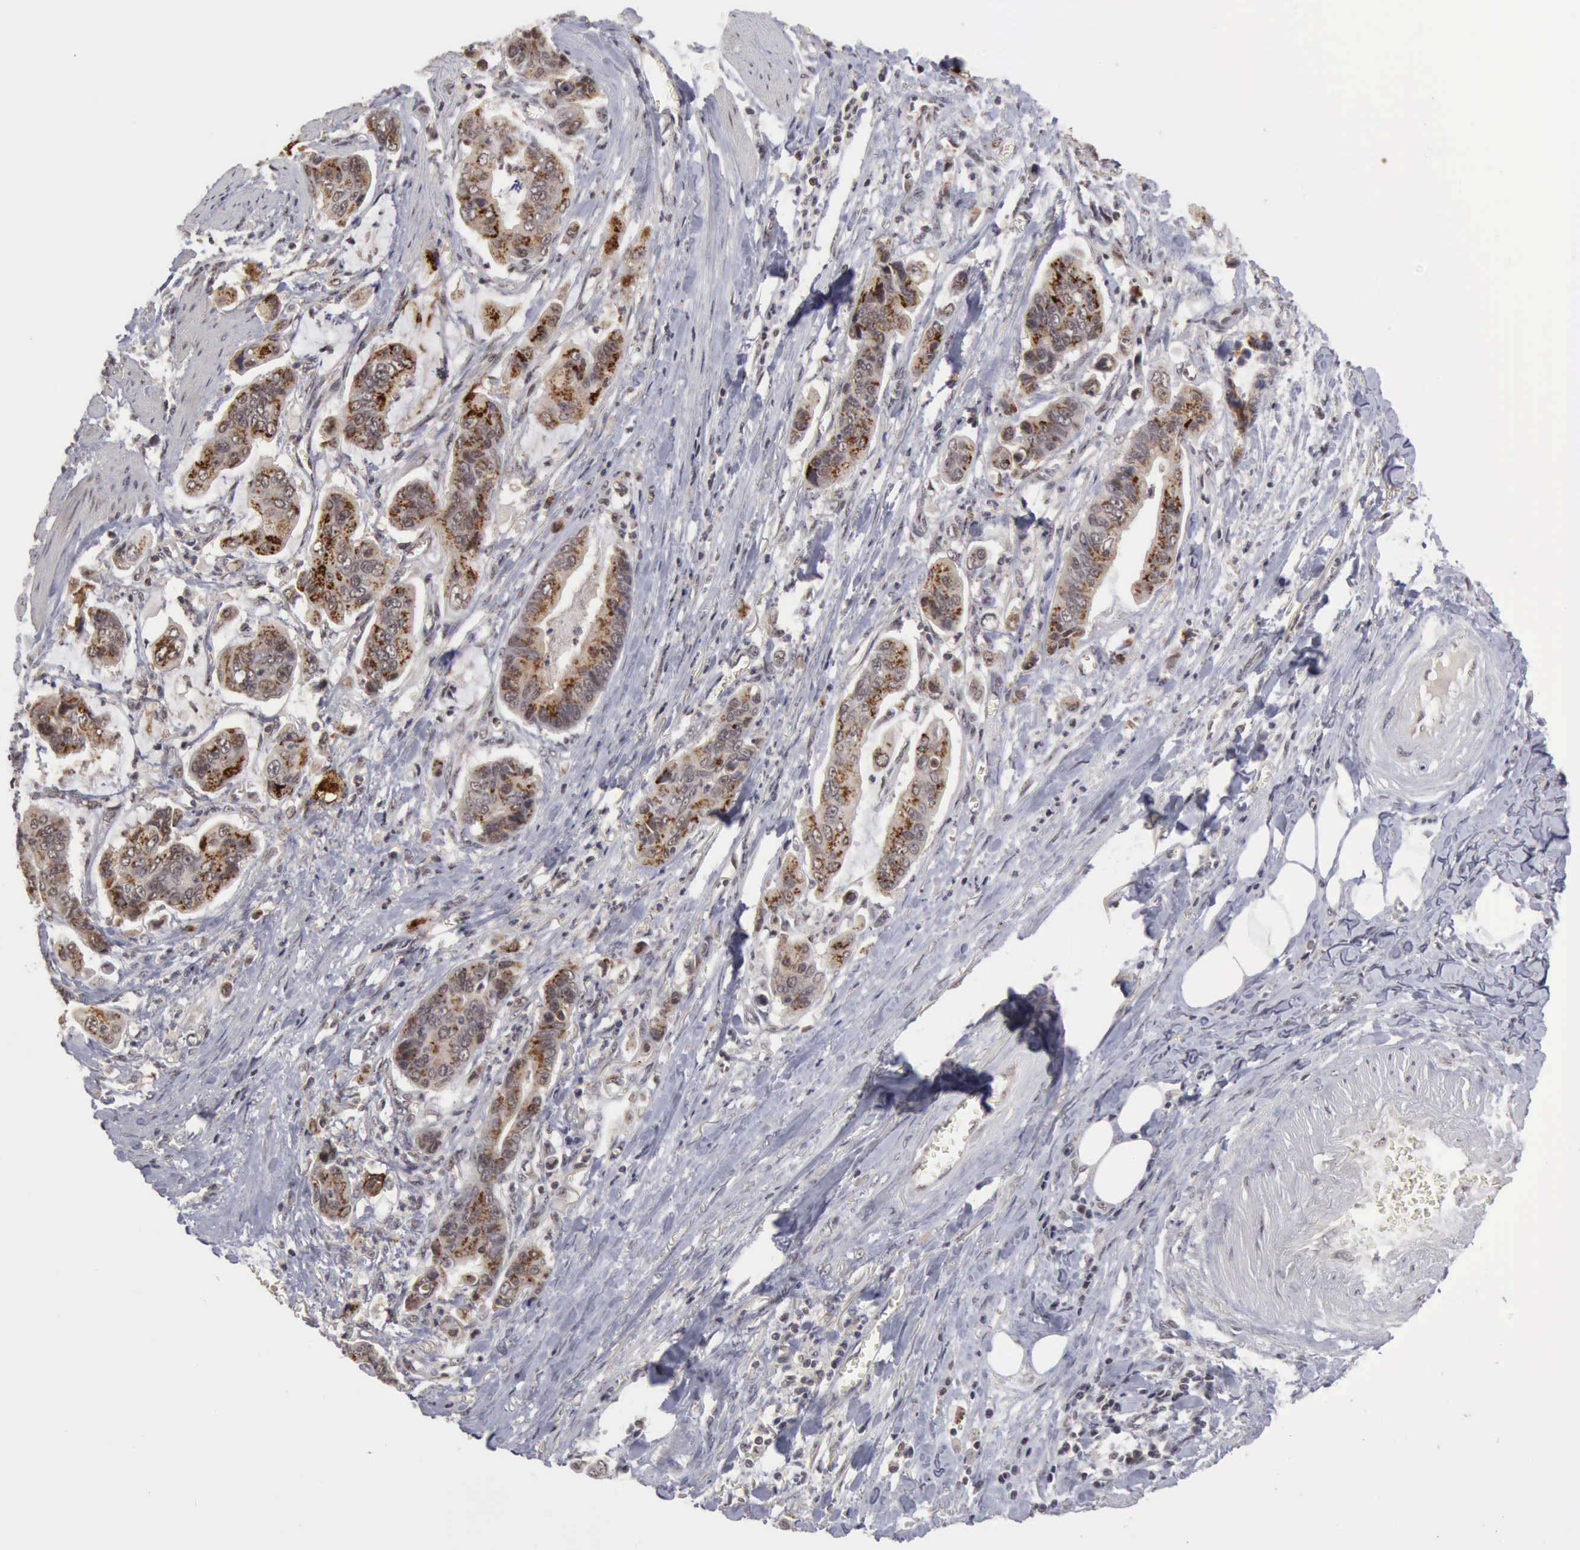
{"staining": {"intensity": "weak", "quantity": ">75%", "location": "cytoplasmic/membranous"}, "tissue": "stomach cancer", "cell_type": "Tumor cells", "image_type": "cancer", "snomed": [{"axis": "morphology", "description": "Adenocarcinoma, NOS"}, {"axis": "topography", "description": "Stomach, upper"}], "caption": "Weak cytoplasmic/membranous positivity is appreciated in approximately >75% of tumor cells in stomach adenocarcinoma.", "gene": "CDKN2A", "patient": {"sex": "male", "age": 80}}